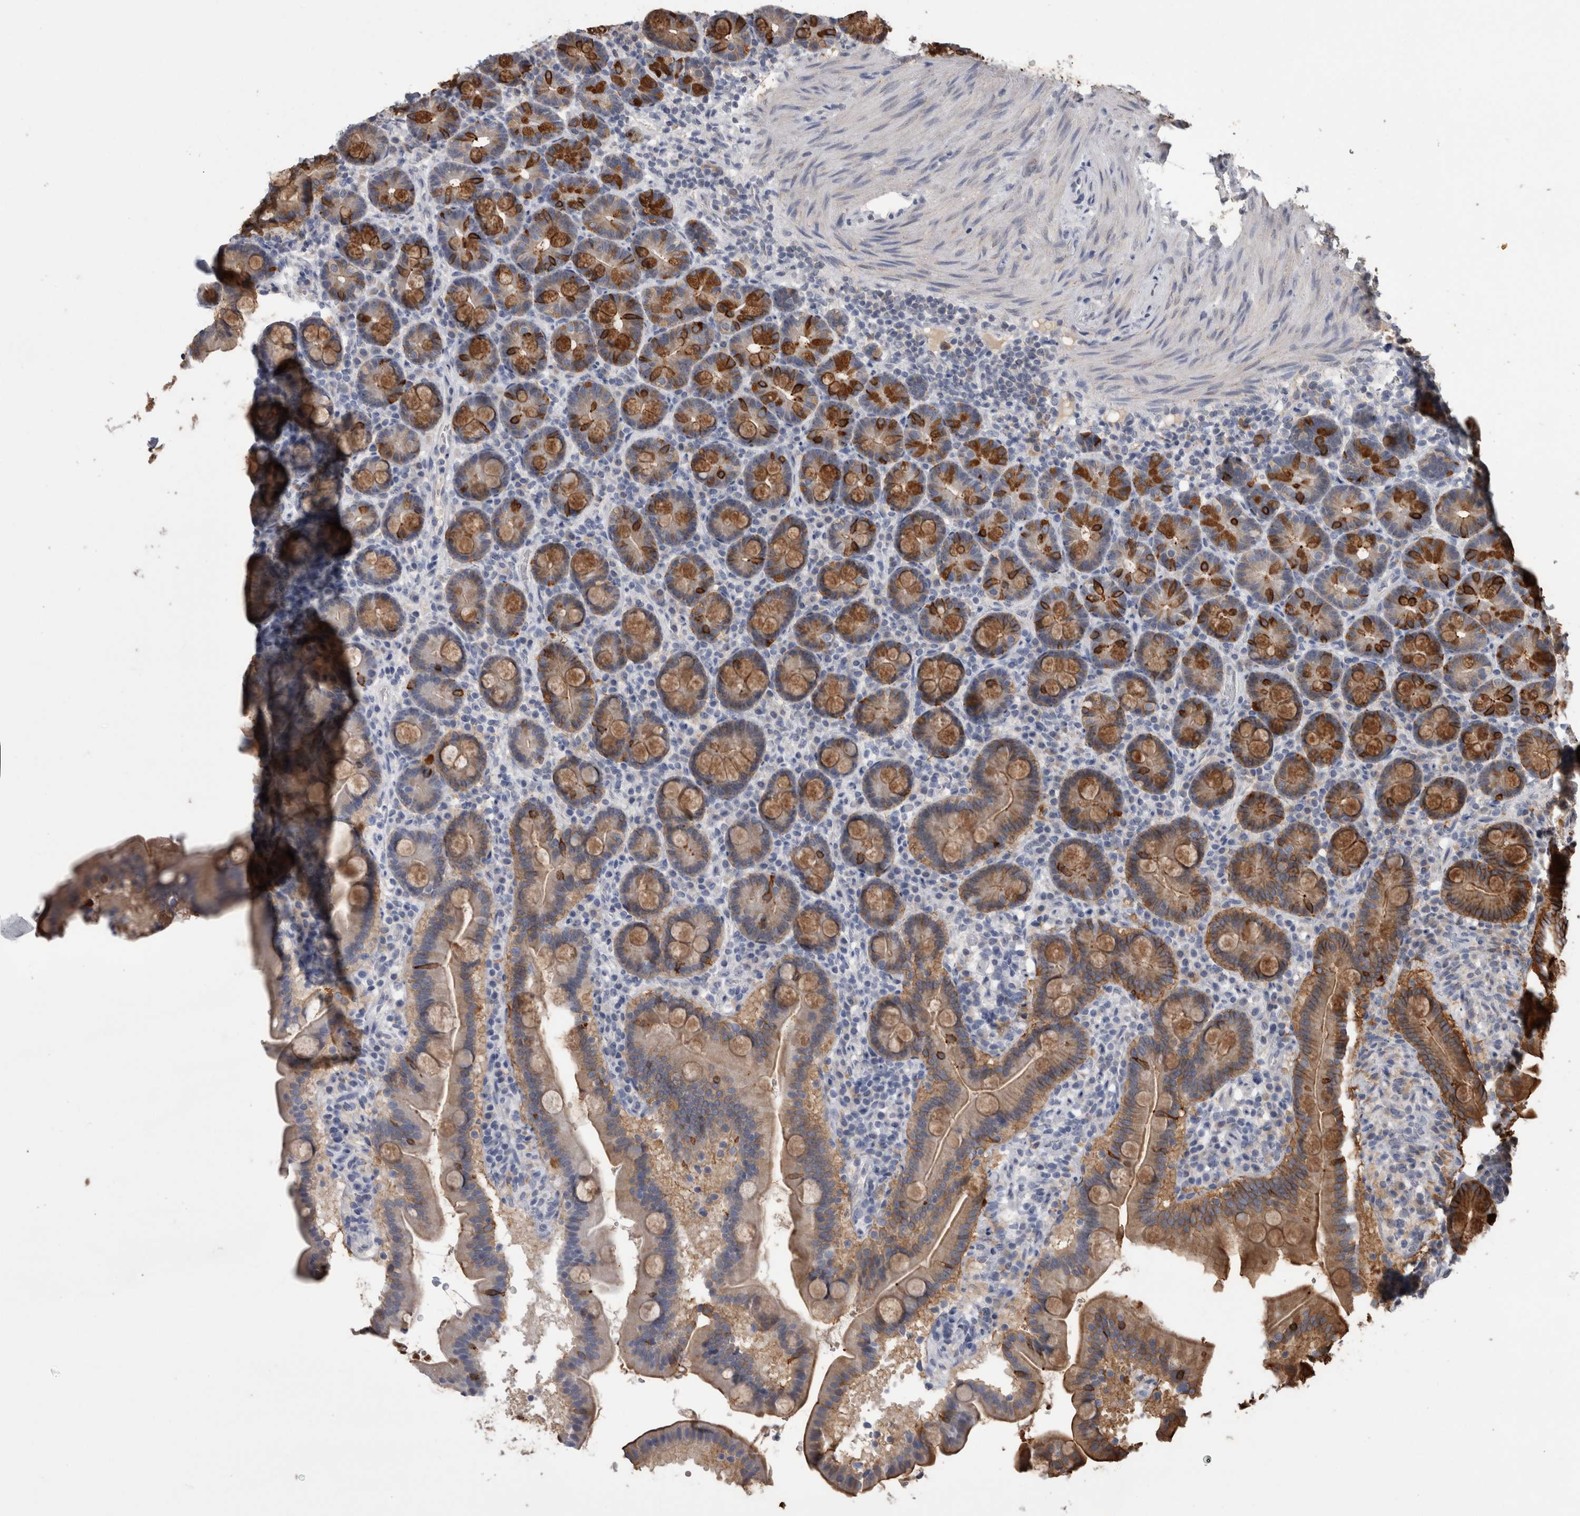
{"staining": {"intensity": "strong", "quantity": ">75%", "location": "cytoplasmic/membranous"}, "tissue": "duodenum", "cell_type": "Glandular cells", "image_type": "normal", "snomed": [{"axis": "morphology", "description": "Normal tissue, NOS"}, {"axis": "topography", "description": "Duodenum"}], "caption": "Glandular cells exhibit high levels of strong cytoplasmic/membranous positivity in approximately >75% of cells in unremarkable duodenum.", "gene": "ANXA13", "patient": {"sex": "male", "age": 54}}